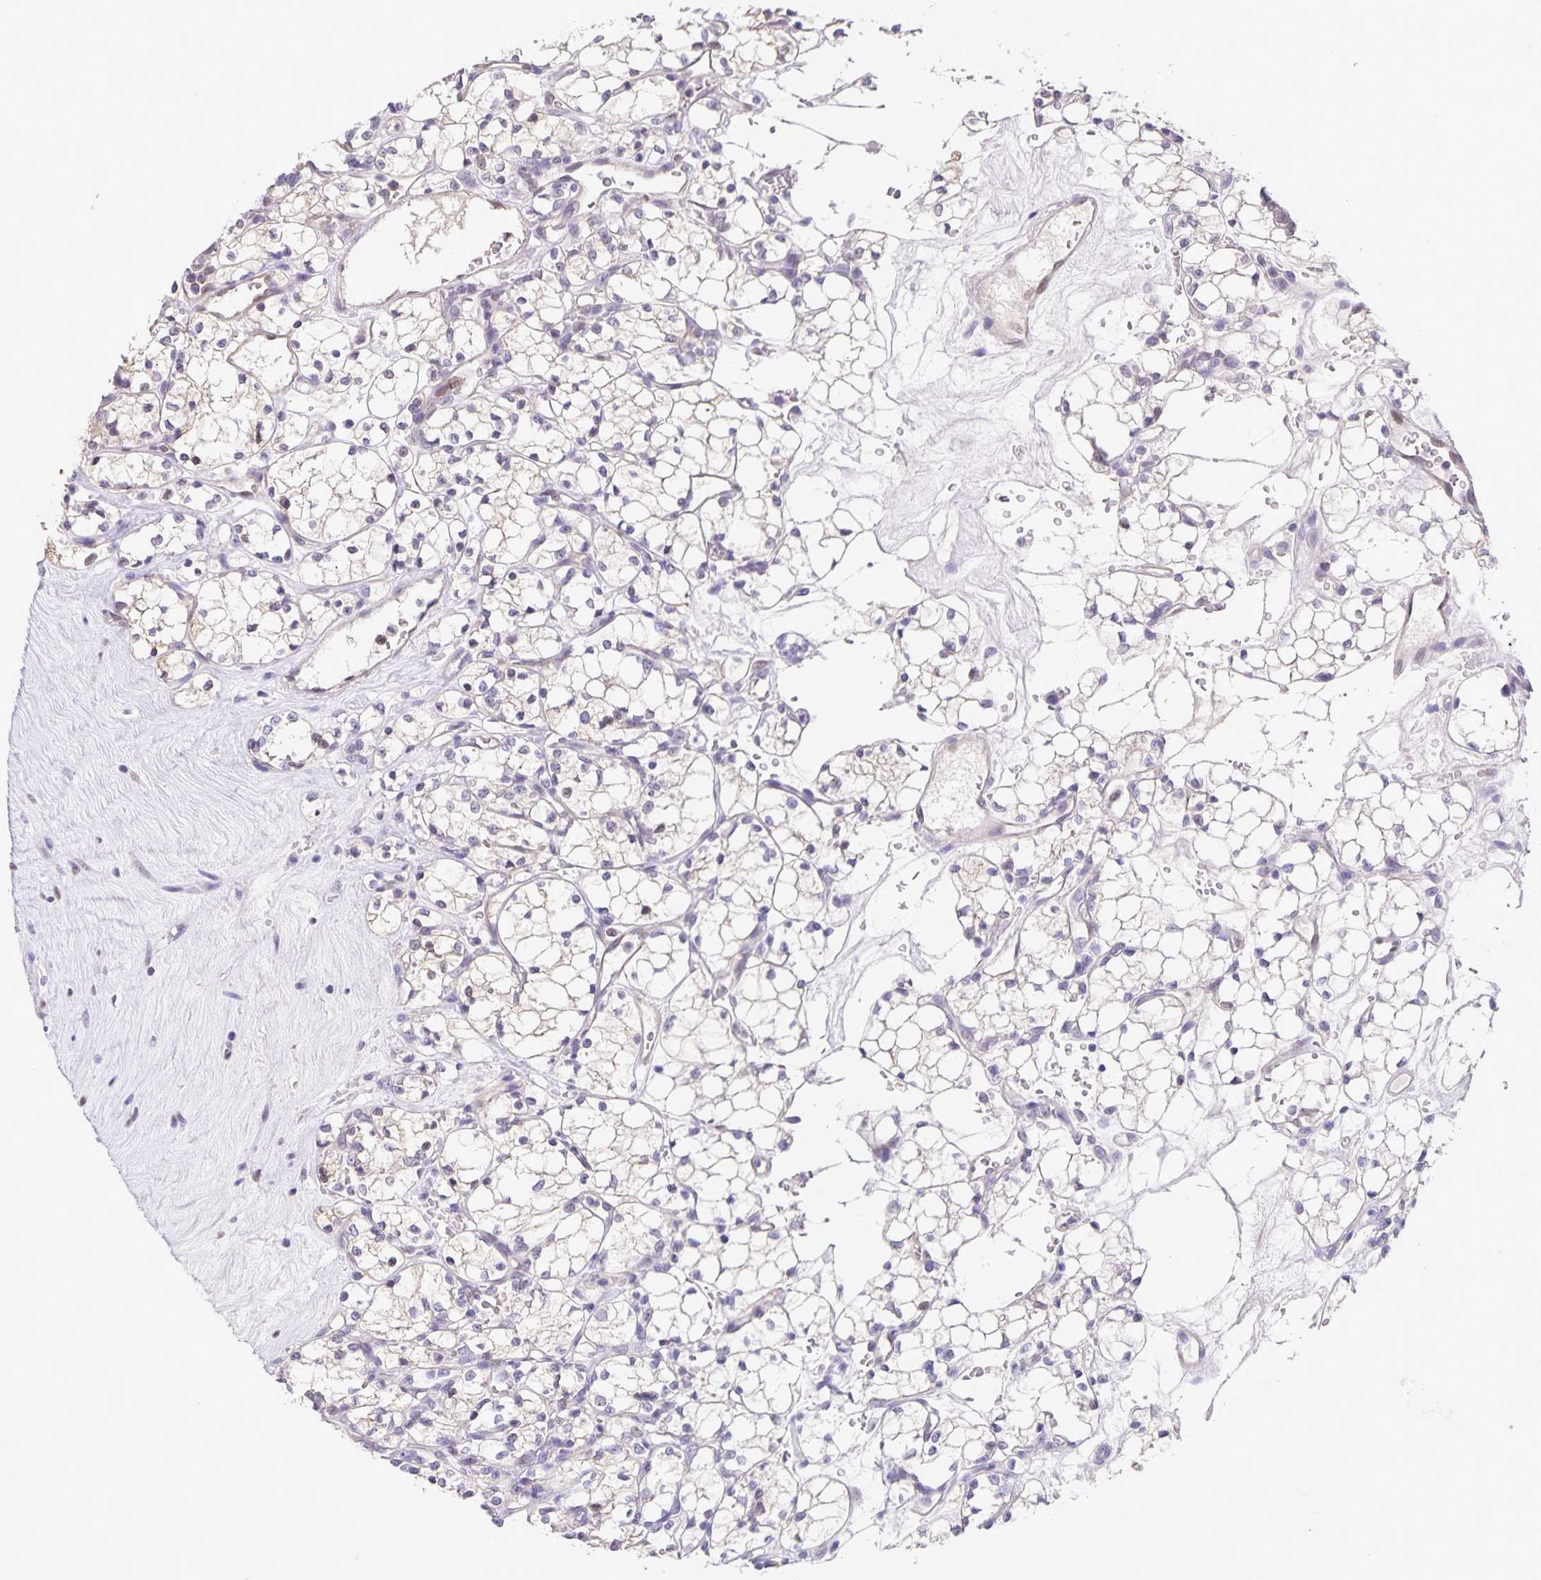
{"staining": {"intensity": "weak", "quantity": "<25%", "location": "cytoplasmic/membranous"}, "tissue": "renal cancer", "cell_type": "Tumor cells", "image_type": "cancer", "snomed": [{"axis": "morphology", "description": "Adenocarcinoma, NOS"}, {"axis": "topography", "description": "Kidney"}], "caption": "The micrograph displays no staining of tumor cells in renal adenocarcinoma. (DAB IHC with hematoxylin counter stain).", "gene": "ONECUT2", "patient": {"sex": "female", "age": 69}}